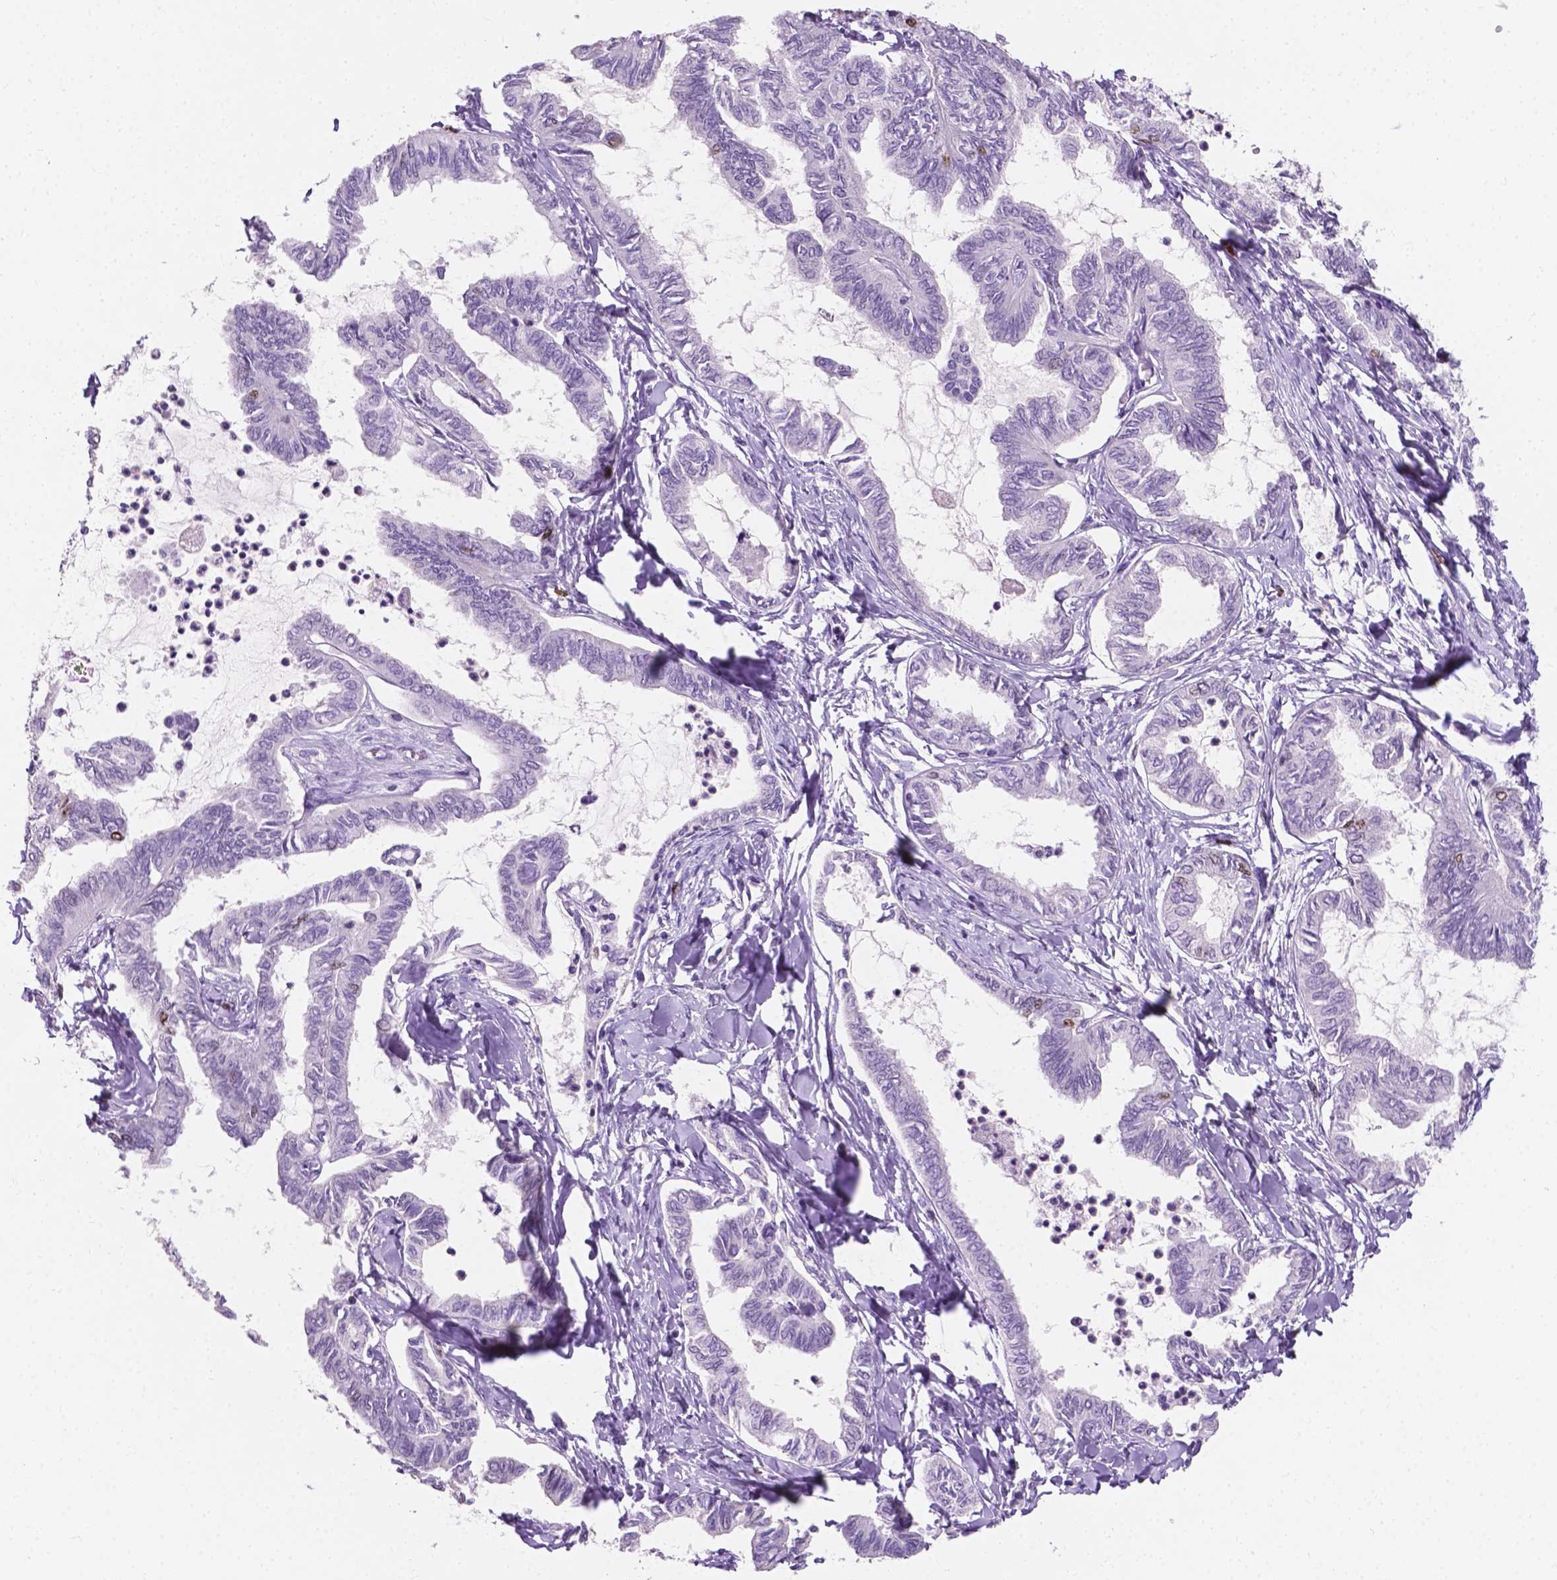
{"staining": {"intensity": "moderate", "quantity": "<25%", "location": "nuclear"}, "tissue": "ovarian cancer", "cell_type": "Tumor cells", "image_type": "cancer", "snomed": [{"axis": "morphology", "description": "Carcinoma, endometroid"}, {"axis": "topography", "description": "Ovary"}], "caption": "IHC of human ovarian cancer (endometroid carcinoma) displays low levels of moderate nuclear staining in approximately <25% of tumor cells.", "gene": "SIAH2", "patient": {"sex": "female", "age": 70}}